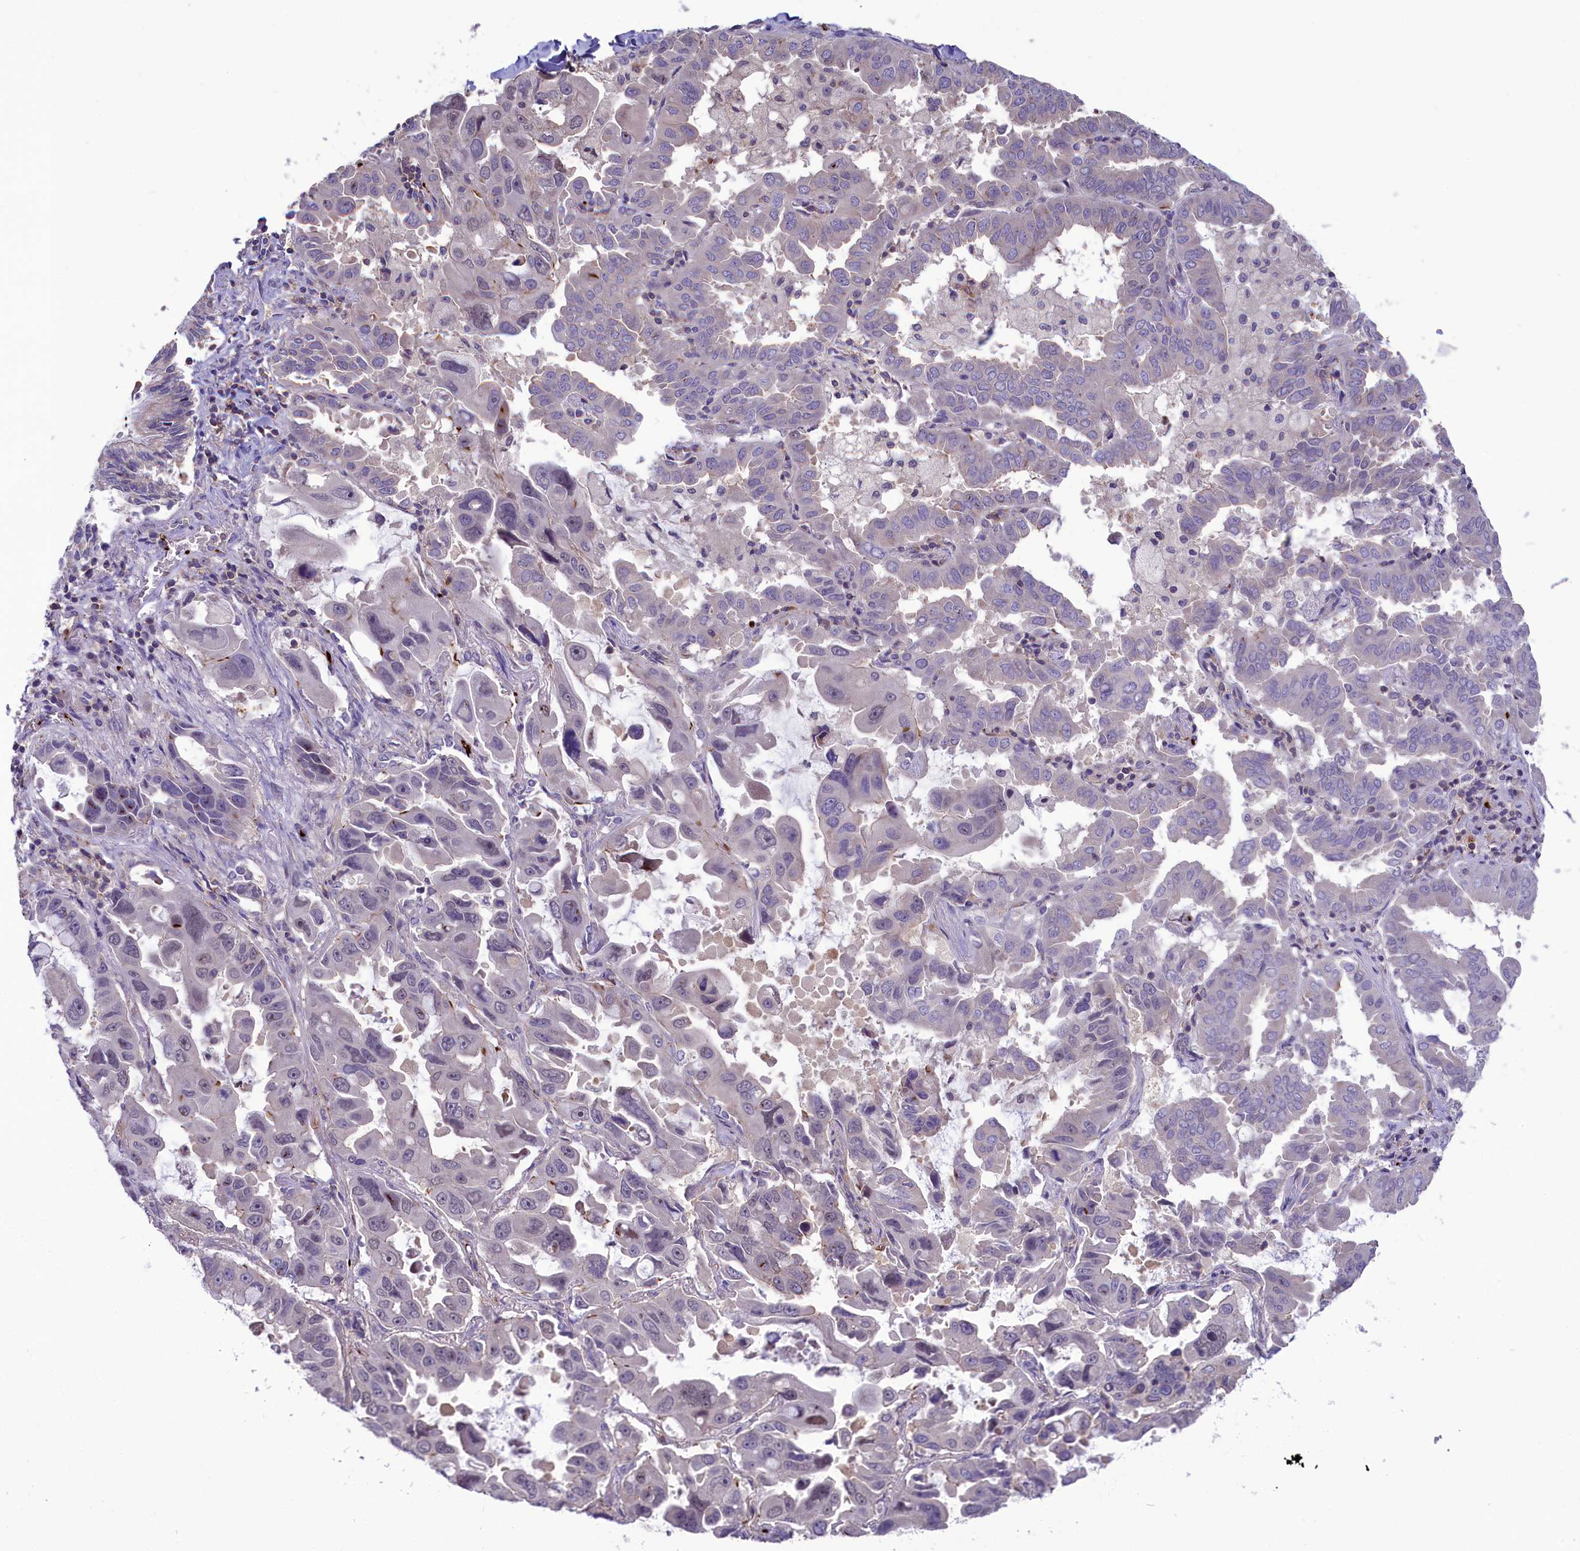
{"staining": {"intensity": "negative", "quantity": "none", "location": "none"}, "tissue": "lung cancer", "cell_type": "Tumor cells", "image_type": "cancer", "snomed": [{"axis": "morphology", "description": "Adenocarcinoma, NOS"}, {"axis": "topography", "description": "Lung"}], "caption": "Lung adenocarcinoma was stained to show a protein in brown. There is no significant expression in tumor cells.", "gene": "HEATR3", "patient": {"sex": "male", "age": 64}}